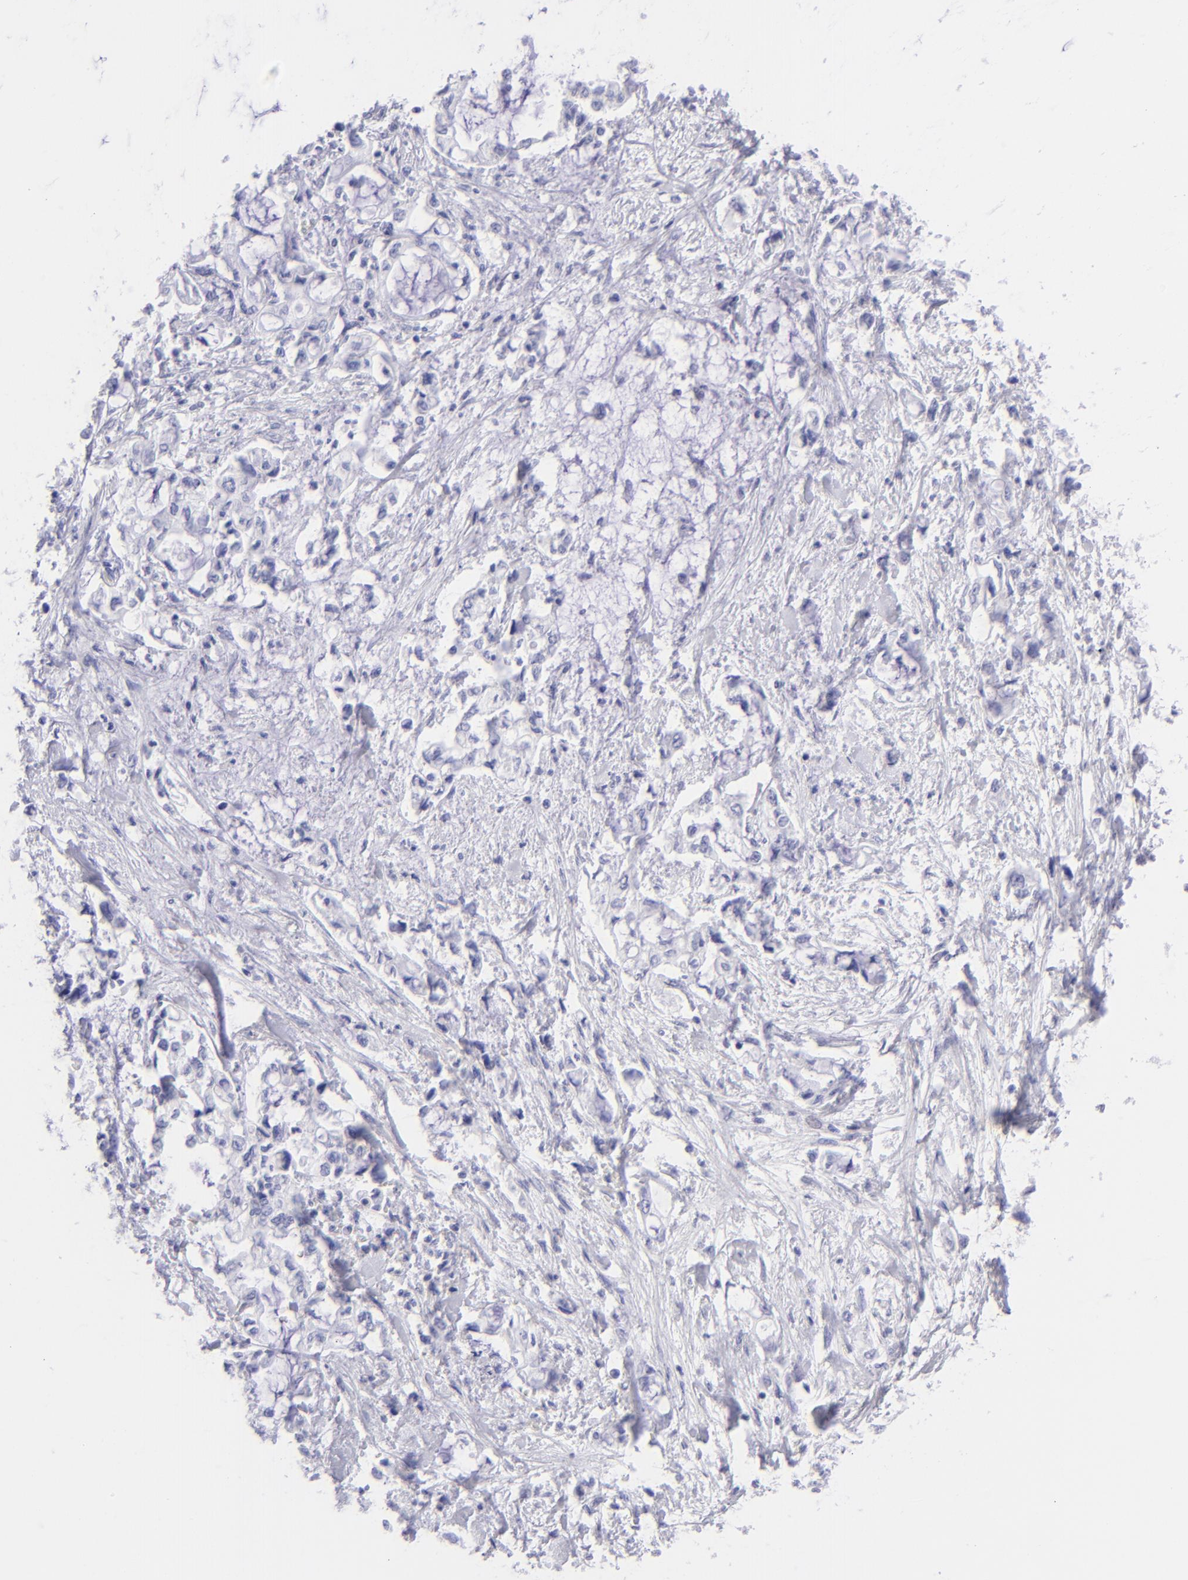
{"staining": {"intensity": "negative", "quantity": "none", "location": "none"}, "tissue": "pancreatic cancer", "cell_type": "Tumor cells", "image_type": "cancer", "snomed": [{"axis": "morphology", "description": "Adenocarcinoma, NOS"}, {"axis": "topography", "description": "Pancreas"}], "caption": "Photomicrograph shows no protein positivity in tumor cells of pancreatic cancer (adenocarcinoma) tissue.", "gene": "SLC1A3", "patient": {"sex": "female", "age": 70}}